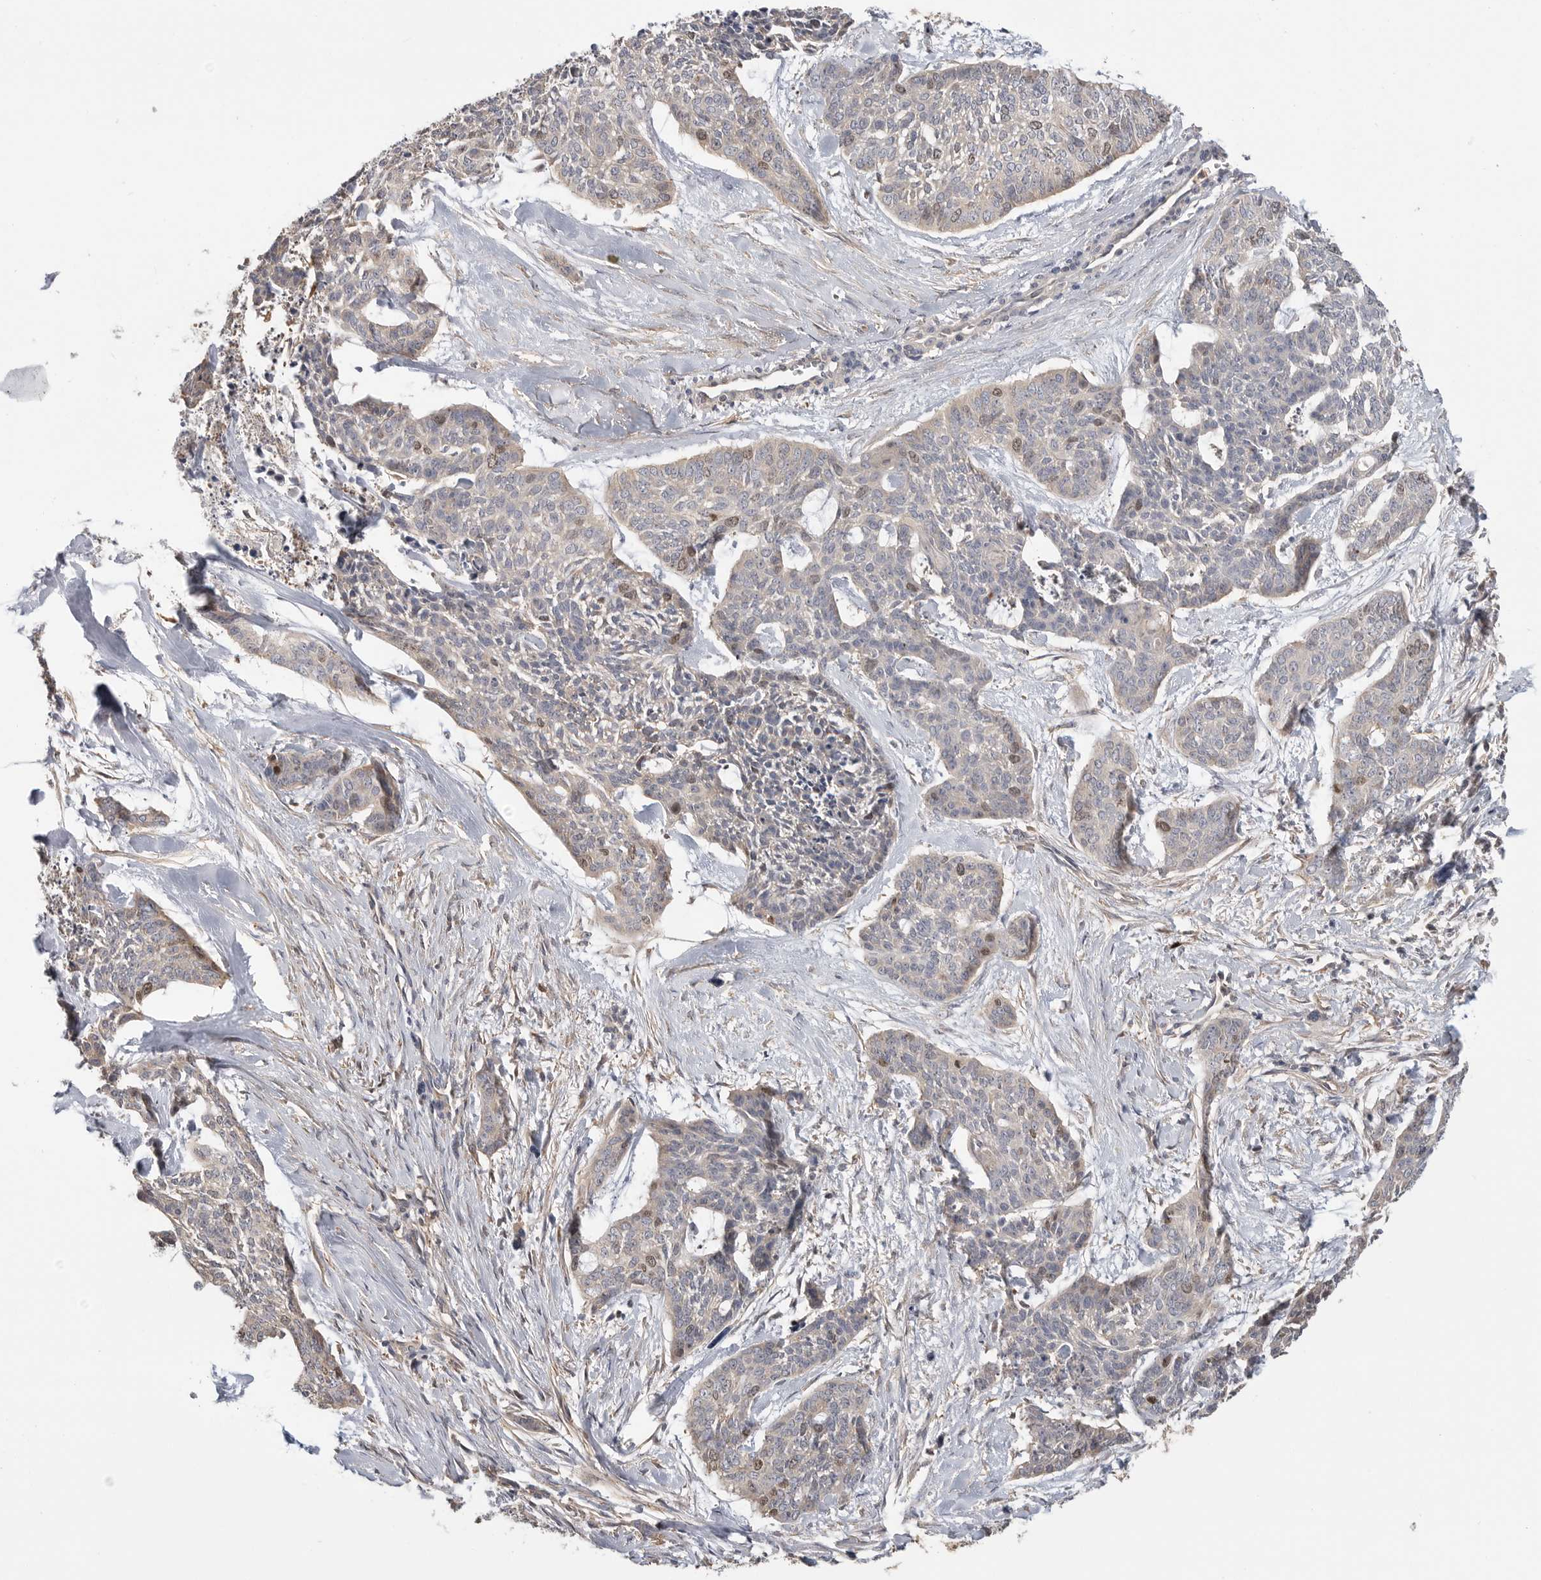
{"staining": {"intensity": "moderate", "quantity": "<25%", "location": "nuclear"}, "tissue": "skin cancer", "cell_type": "Tumor cells", "image_type": "cancer", "snomed": [{"axis": "morphology", "description": "Basal cell carcinoma"}, {"axis": "topography", "description": "Skin"}], "caption": "IHC photomicrograph of human skin cancer stained for a protein (brown), which shows low levels of moderate nuclear staining in approximately <25% of tumor cells.", "gene": "TOP2A", "patient": {"sex": "female", "age": 64}}